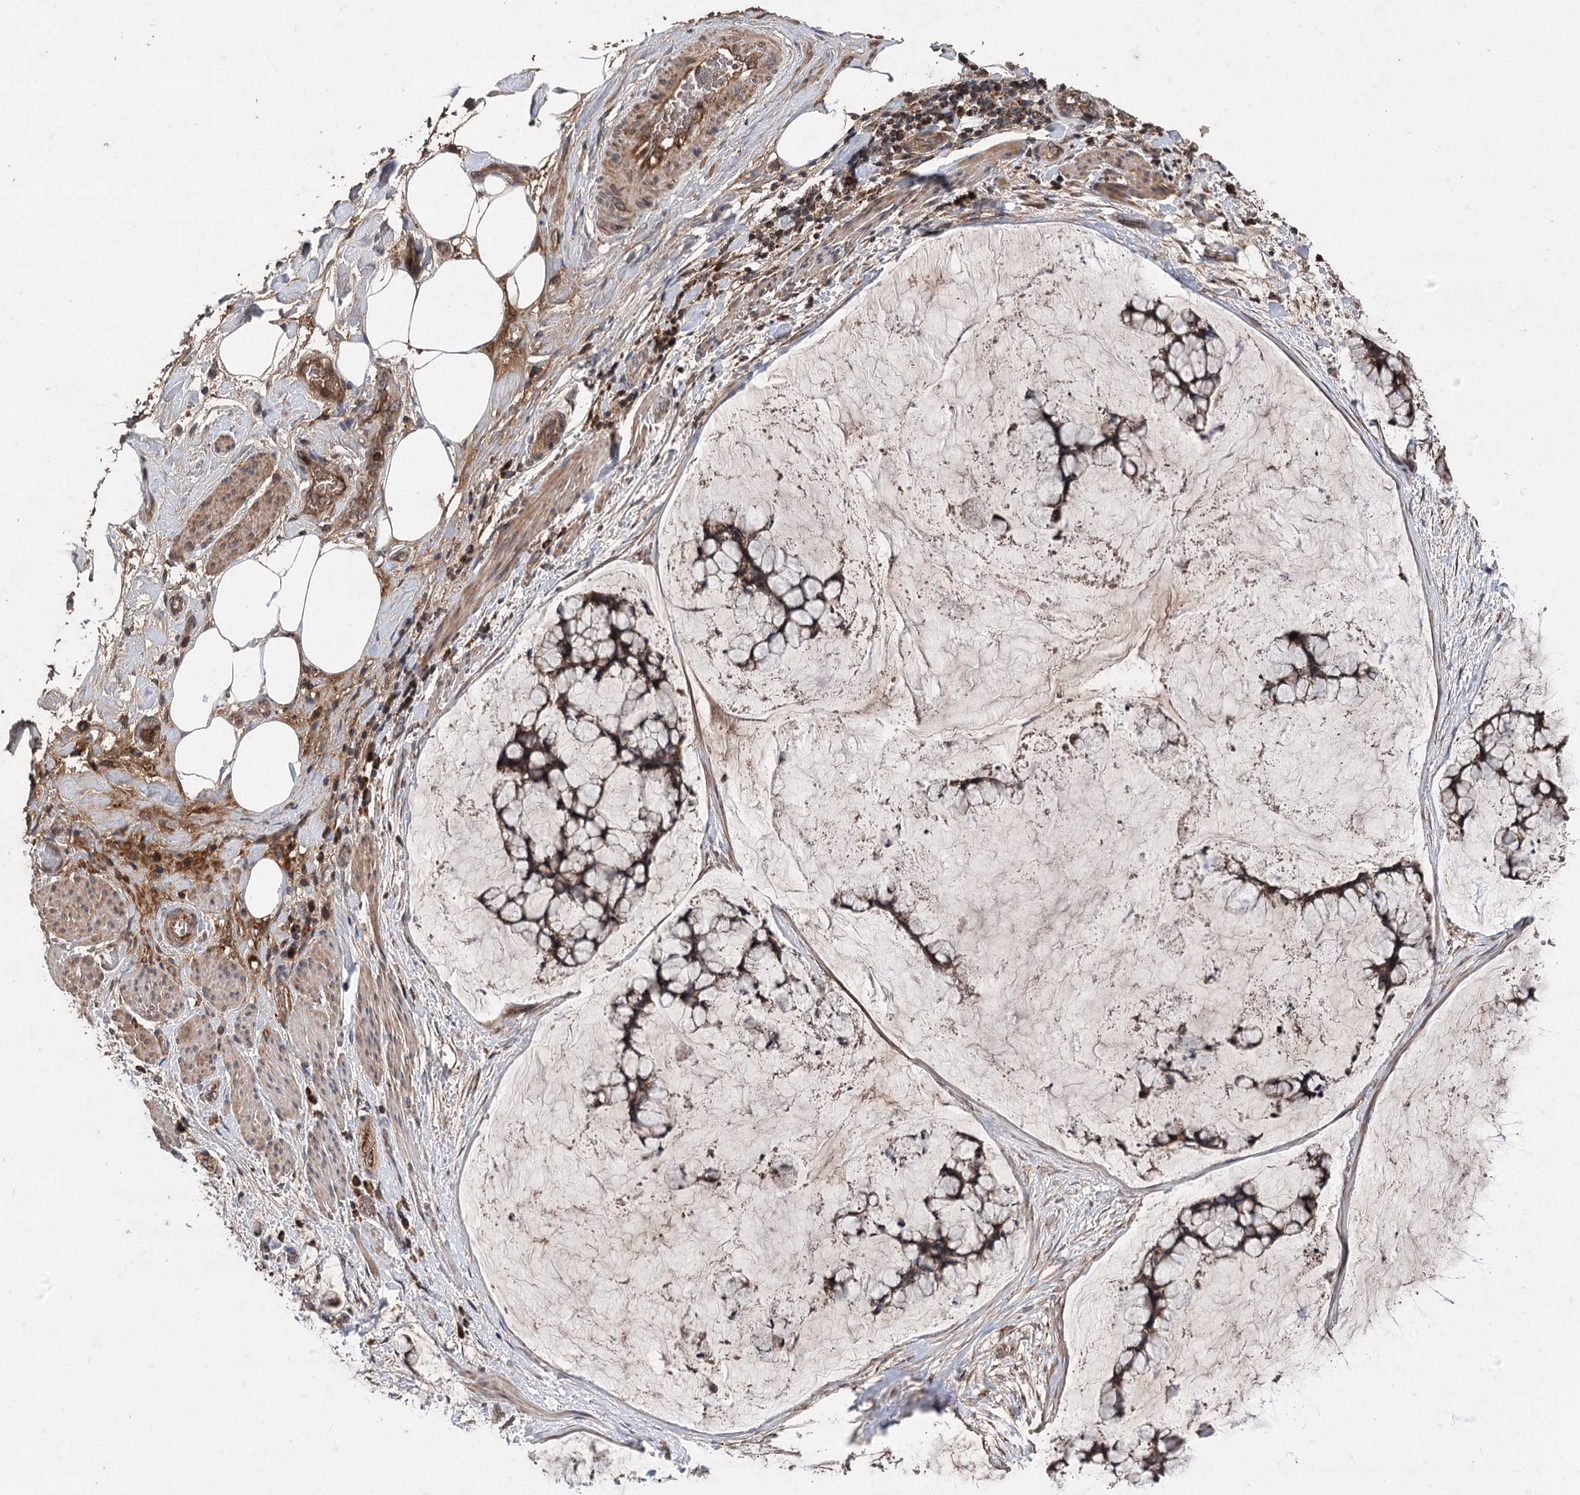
{"staining": {"intensity": "strong", "quantity": ">75%", "location": "cytoplasmic/membranous"}, "tissue": "ovarian cancer", "cell_type": "Tumor cells", "image_type": "cancer", "snomed": [{"axis": "morphology", "description": "Cystadenocarcinoma, mucinous, NOS"}, {"axis": "topography", "description": "Ovary"}], "caption": "Ovarian mucinous cystadenocarcinoma stained with DAB immunohistochemistry (IHC) displays high levels of strong cytoplasmic/membranous expression in approximately >75% of tumor cells.", "gene": "RASSF3", "patient": {"sex": "female", "age": 42}}